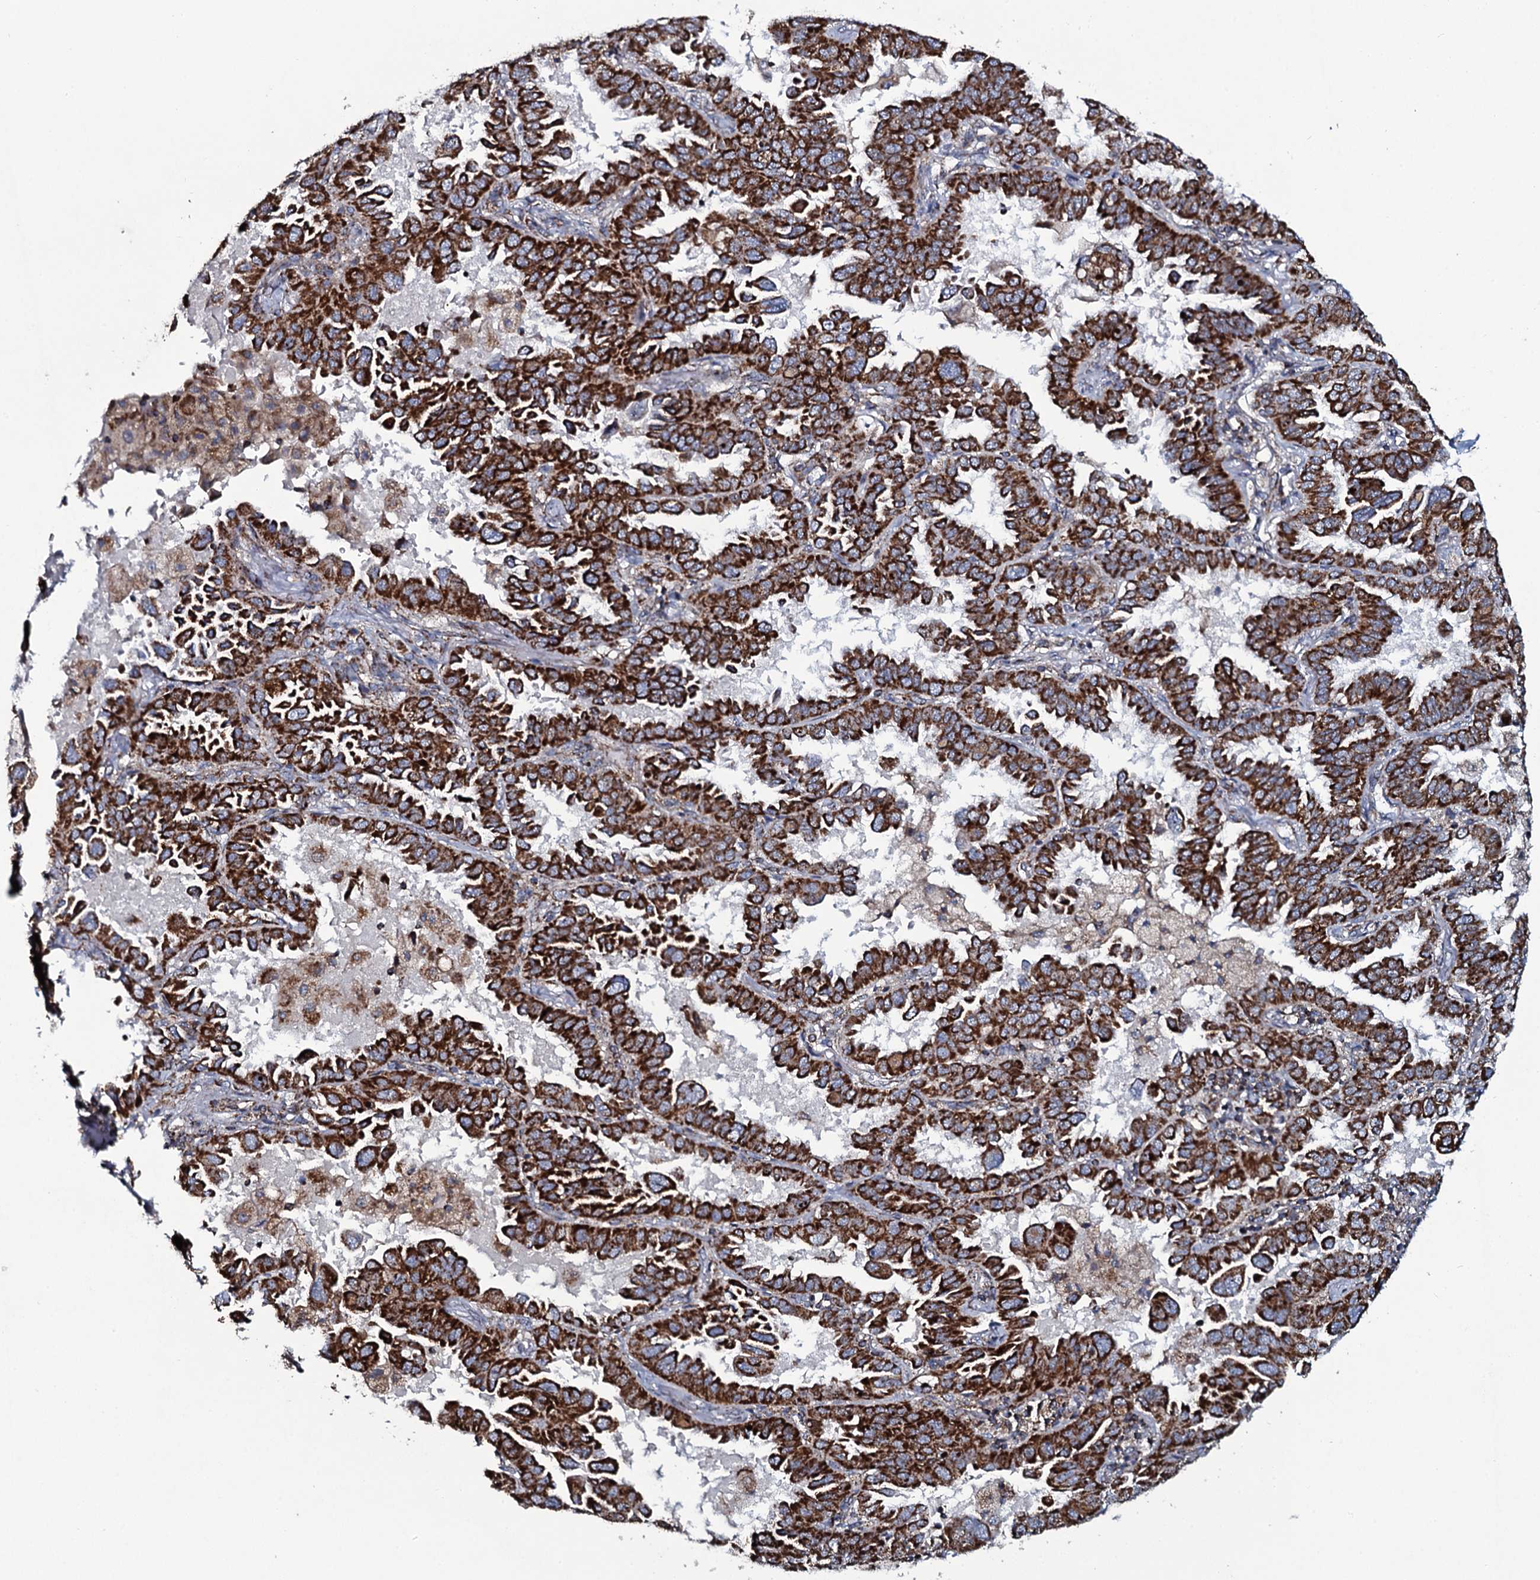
{"staining": {"intensity": "strong", "quantity": ">75%", "location": "cytoplasmic/membranous"}, "tissue": "lung cancer", "cell_type": "Tumor cells", "image_type": "cancer", "snomed": [{"axis": "morphology", "description": "Adenocarcinoma, NOS"}, {"axis": "topography", "description": "Lung"}], "caption": "High-power microscopy captured an IHC micrograph of lung adenocarcinoma, revealing strong cytoplasmic/membranous positivity in about >75% of tumor cells.", "gene": "EVC2", "patient": {"sex": "male", "age": 64}}